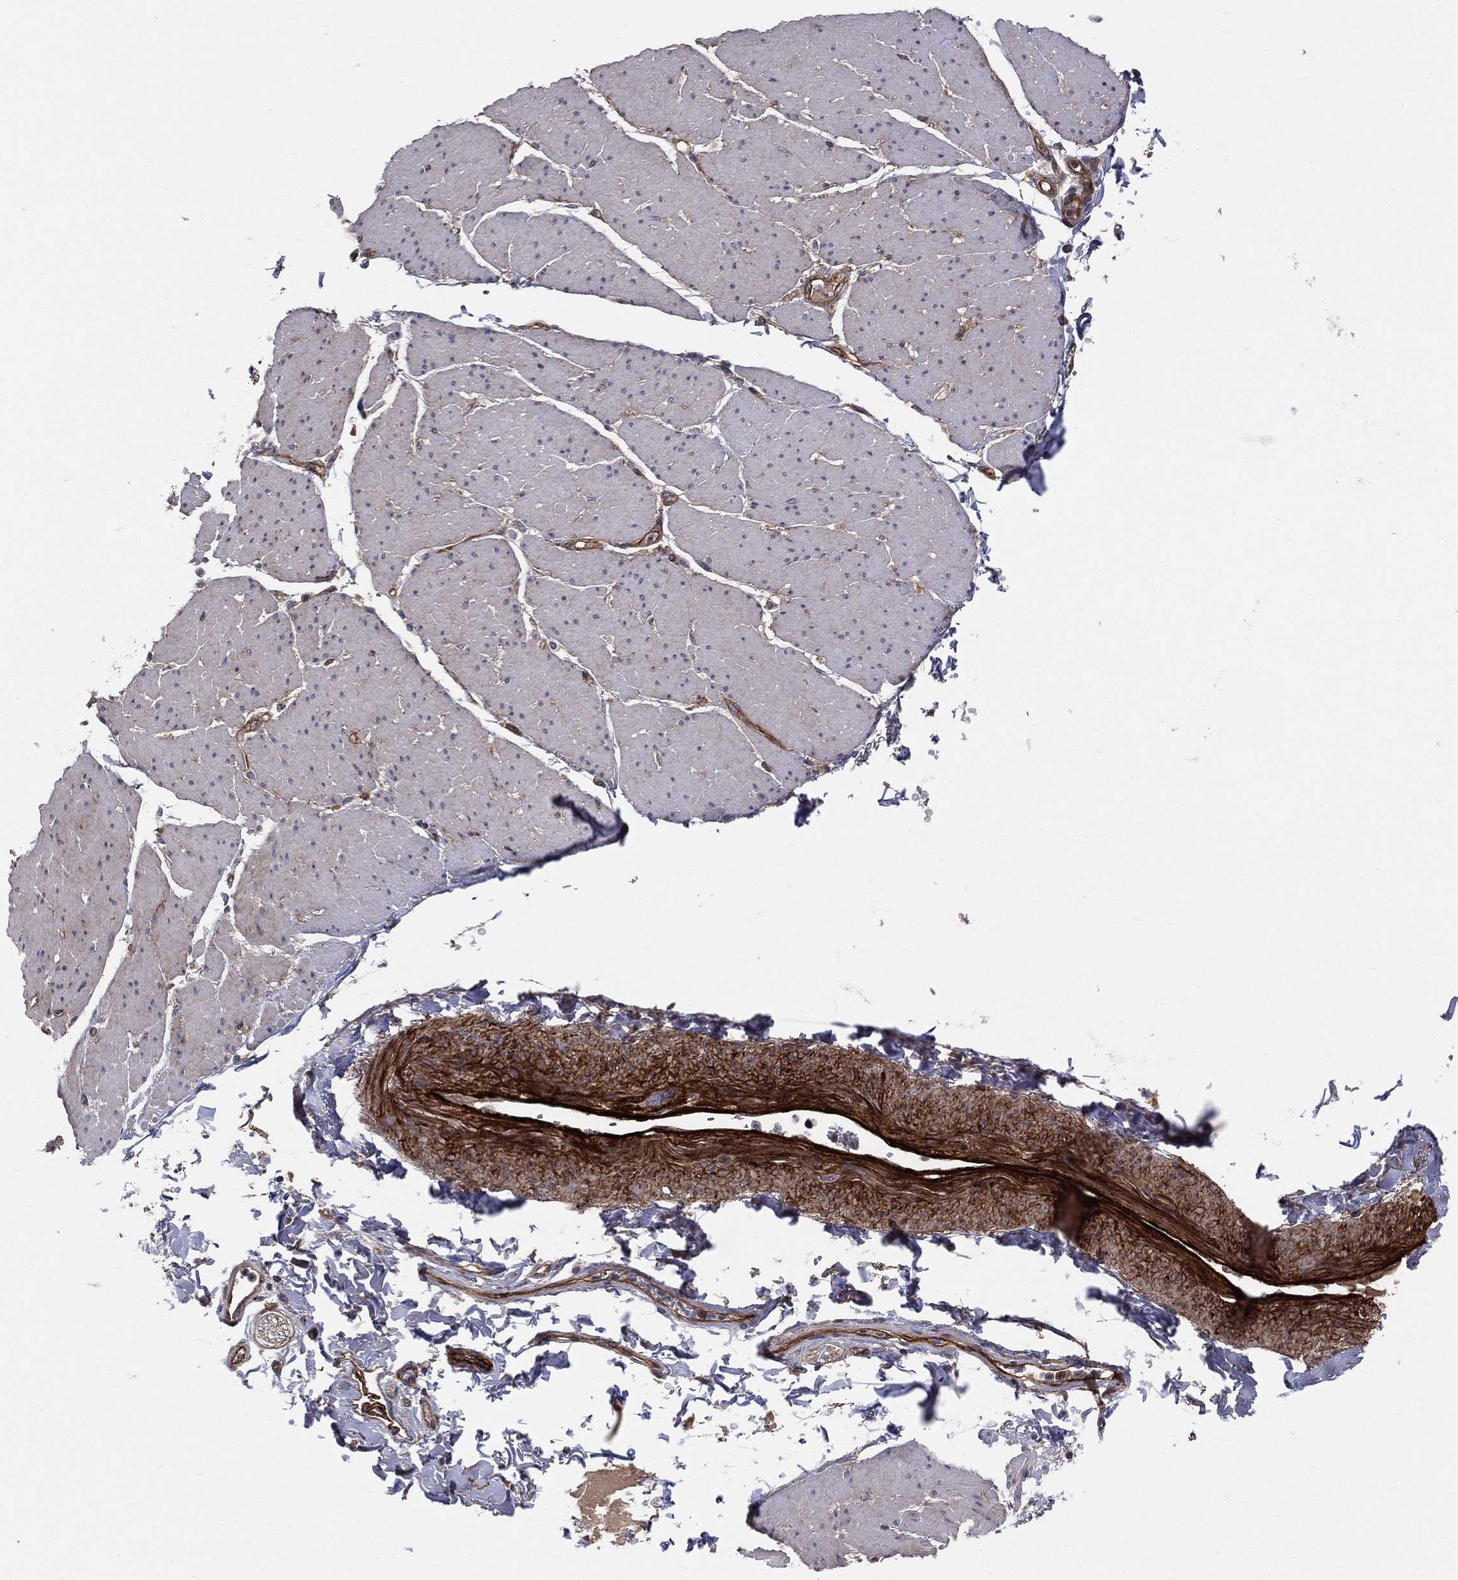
{"staining": {"intensity": "weak", "quantity": "<25%", "location": "cytoplasmic/membranous"}, "tissue": "smooth muscle", "cell_type": "Smooth muscle cells", "image_type": "normal", "snomed": [{"axis": "morphology", "description": "Normal tissue, NOS"}, {"axis": "topography", "description": "Smooth muscle"}, {"axis": "topography", "description": "Anal"}], "caption": "An immunohistochemistry photomicrograph of benign smooth muscle is shown. There is no staining in smooth muscle cells of smooth muscle. Brightfield microscopy of immunohistochemistry stained with DAB (brown) and hematoxylin (blue), captured at high magnification.", "gene": "ENTPD1", "patient": {"sex": "male", "age": 83}}